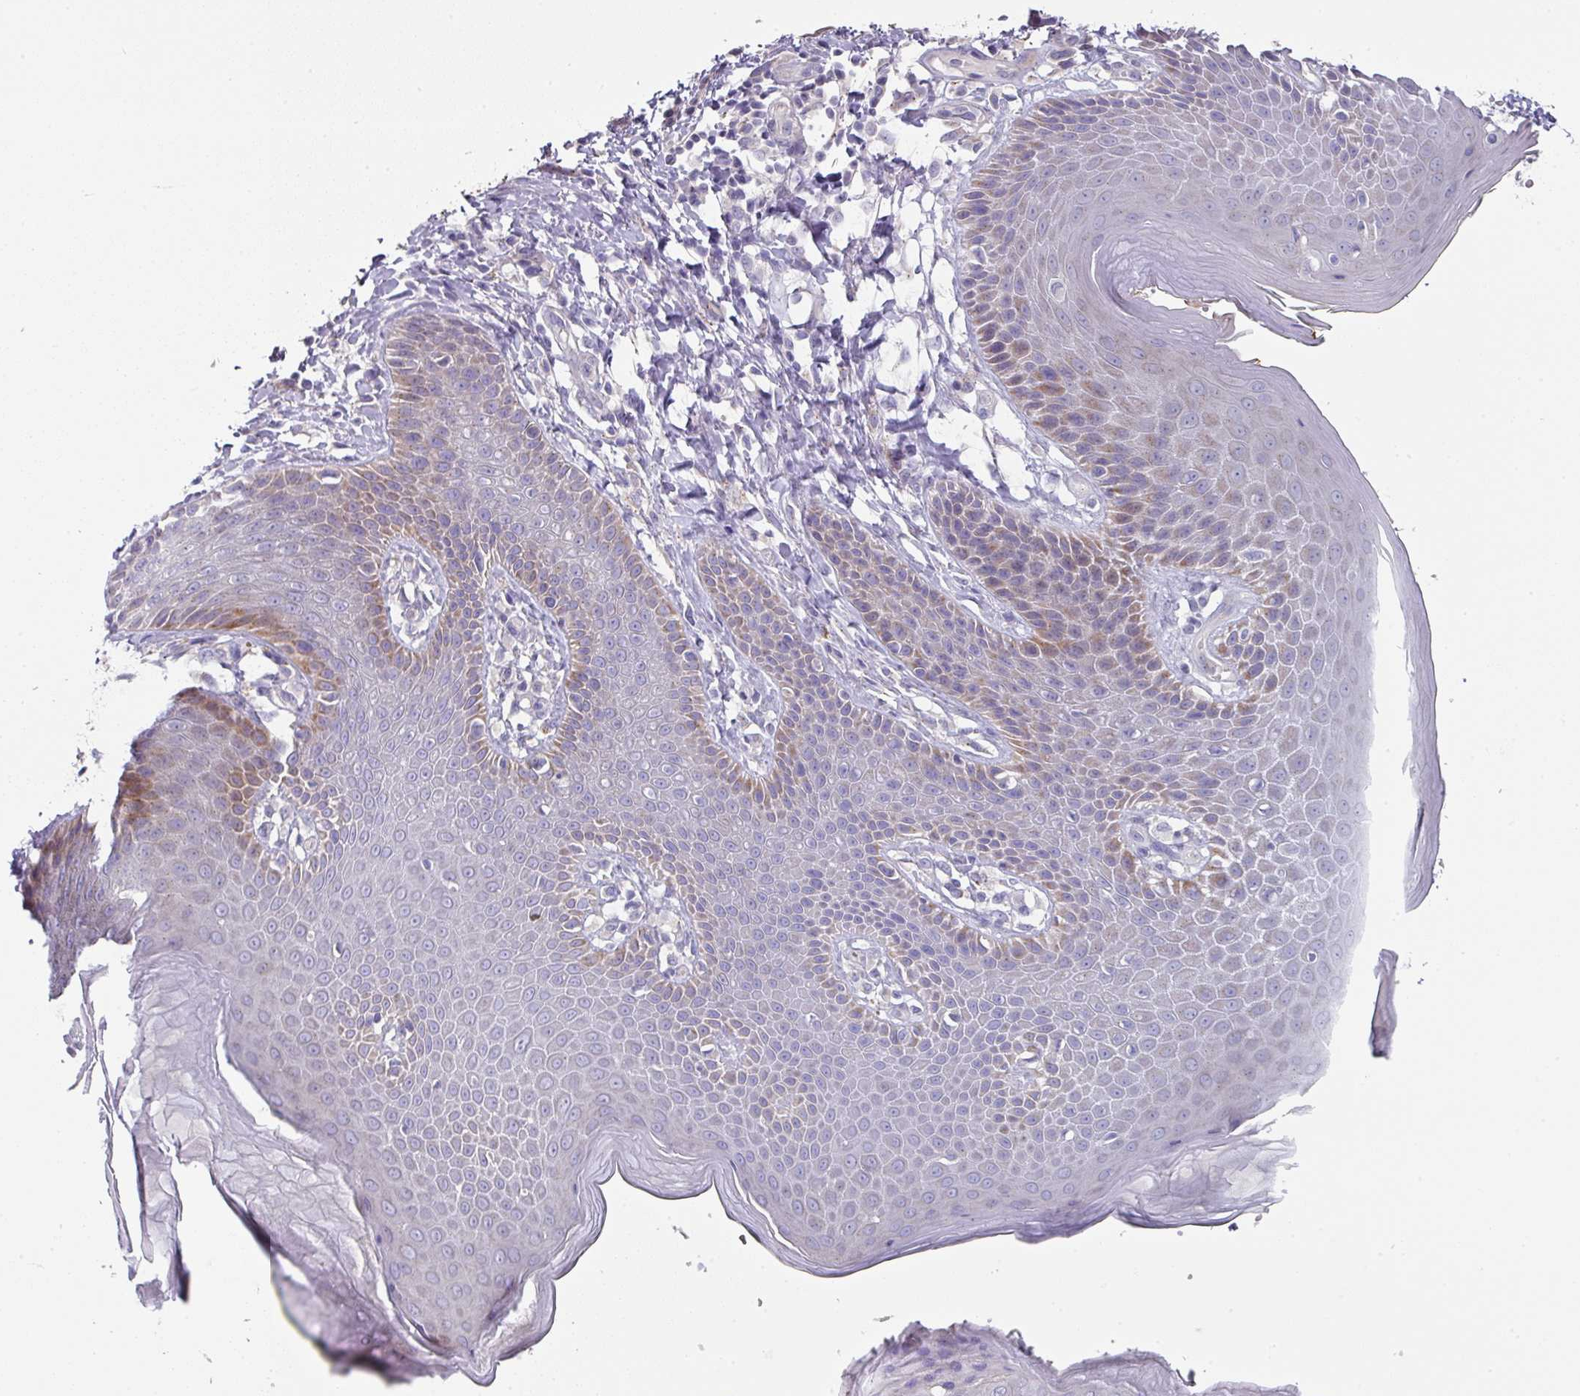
{"staining": {"intensity": "moderate", "quantity": "<25%", "location": "cytoplasmic/membranous"}, "tissue": "skin", "cell_type": "Epidermal cells", "image_type": "normal", "snomed": [{"axis": "morphology", "description": "Normal tissue, NOS"}, {"axis": "topography", "description": "Peripheral nerve tissue"}], "caption": "Protein staining of benign skin shows moderate cytoplasmic/membranous positivity in about <25% of epidermal cells.", "gene": "IL4R", "patient": {"sex": "male", "age": 51}}